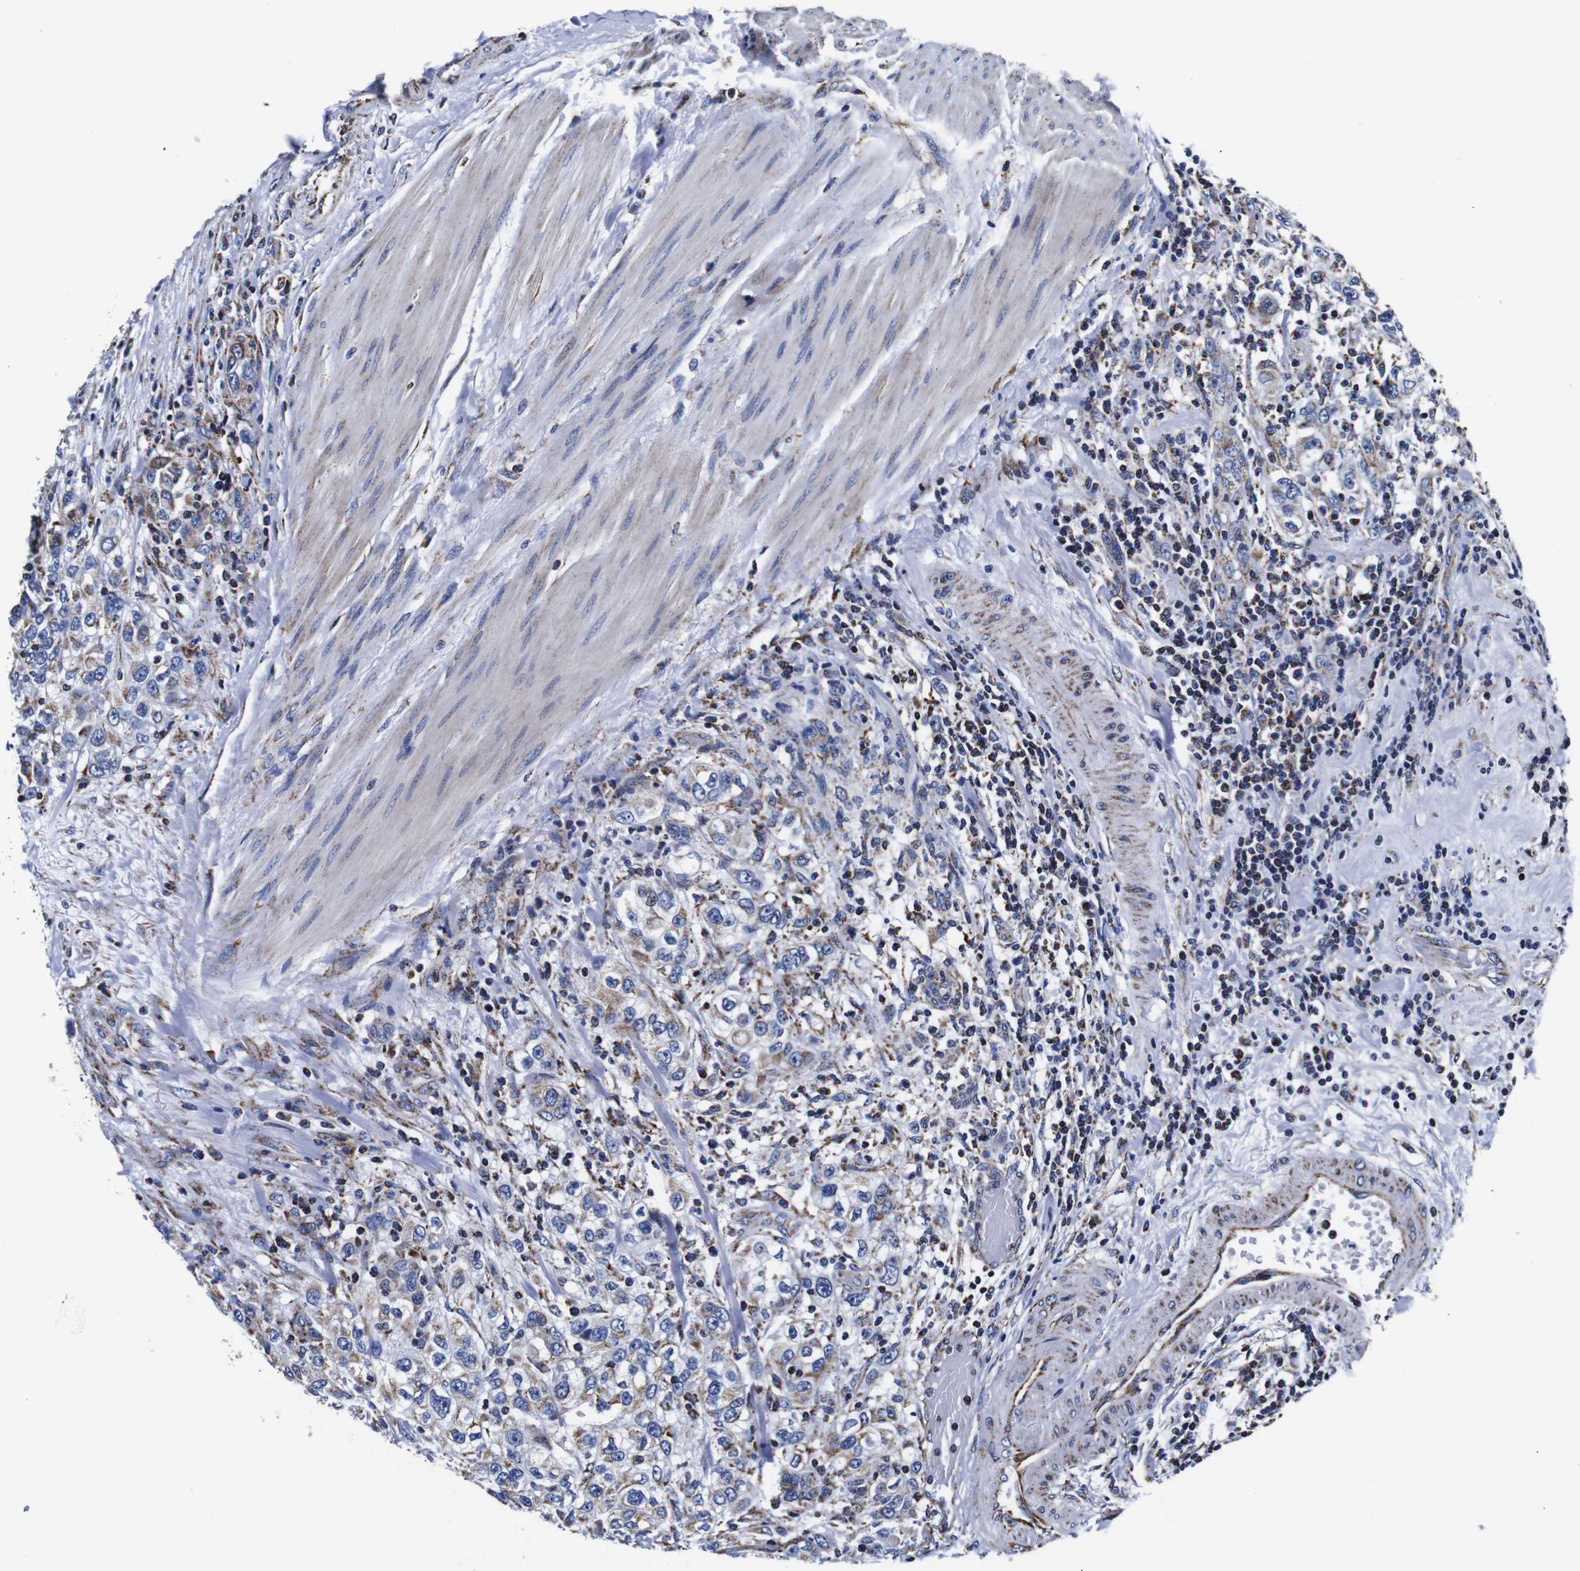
{"staining": {"intensity": "moderate", "quantity": "25%-75%", "location": "cytoplasmic/membranous"}, "tissue": "urothelial cancer", "cell_type": "Tumor cells", "image_type": "cancer", "snomed": [{"axis": "morphology", "description": "Urothelial carcinoma, High grade"}, {"axis": "topography", "description": "Urinary bladder"}], "caption": "This image displays IHC staining of urothelial carcinoma (high-grade), with medium moderate cytoplasmic/membranous staining in approximately 25%-75% of tumor cells.", "gene": "FKBP9", "patient": {"sex": "female", "age": 80}}